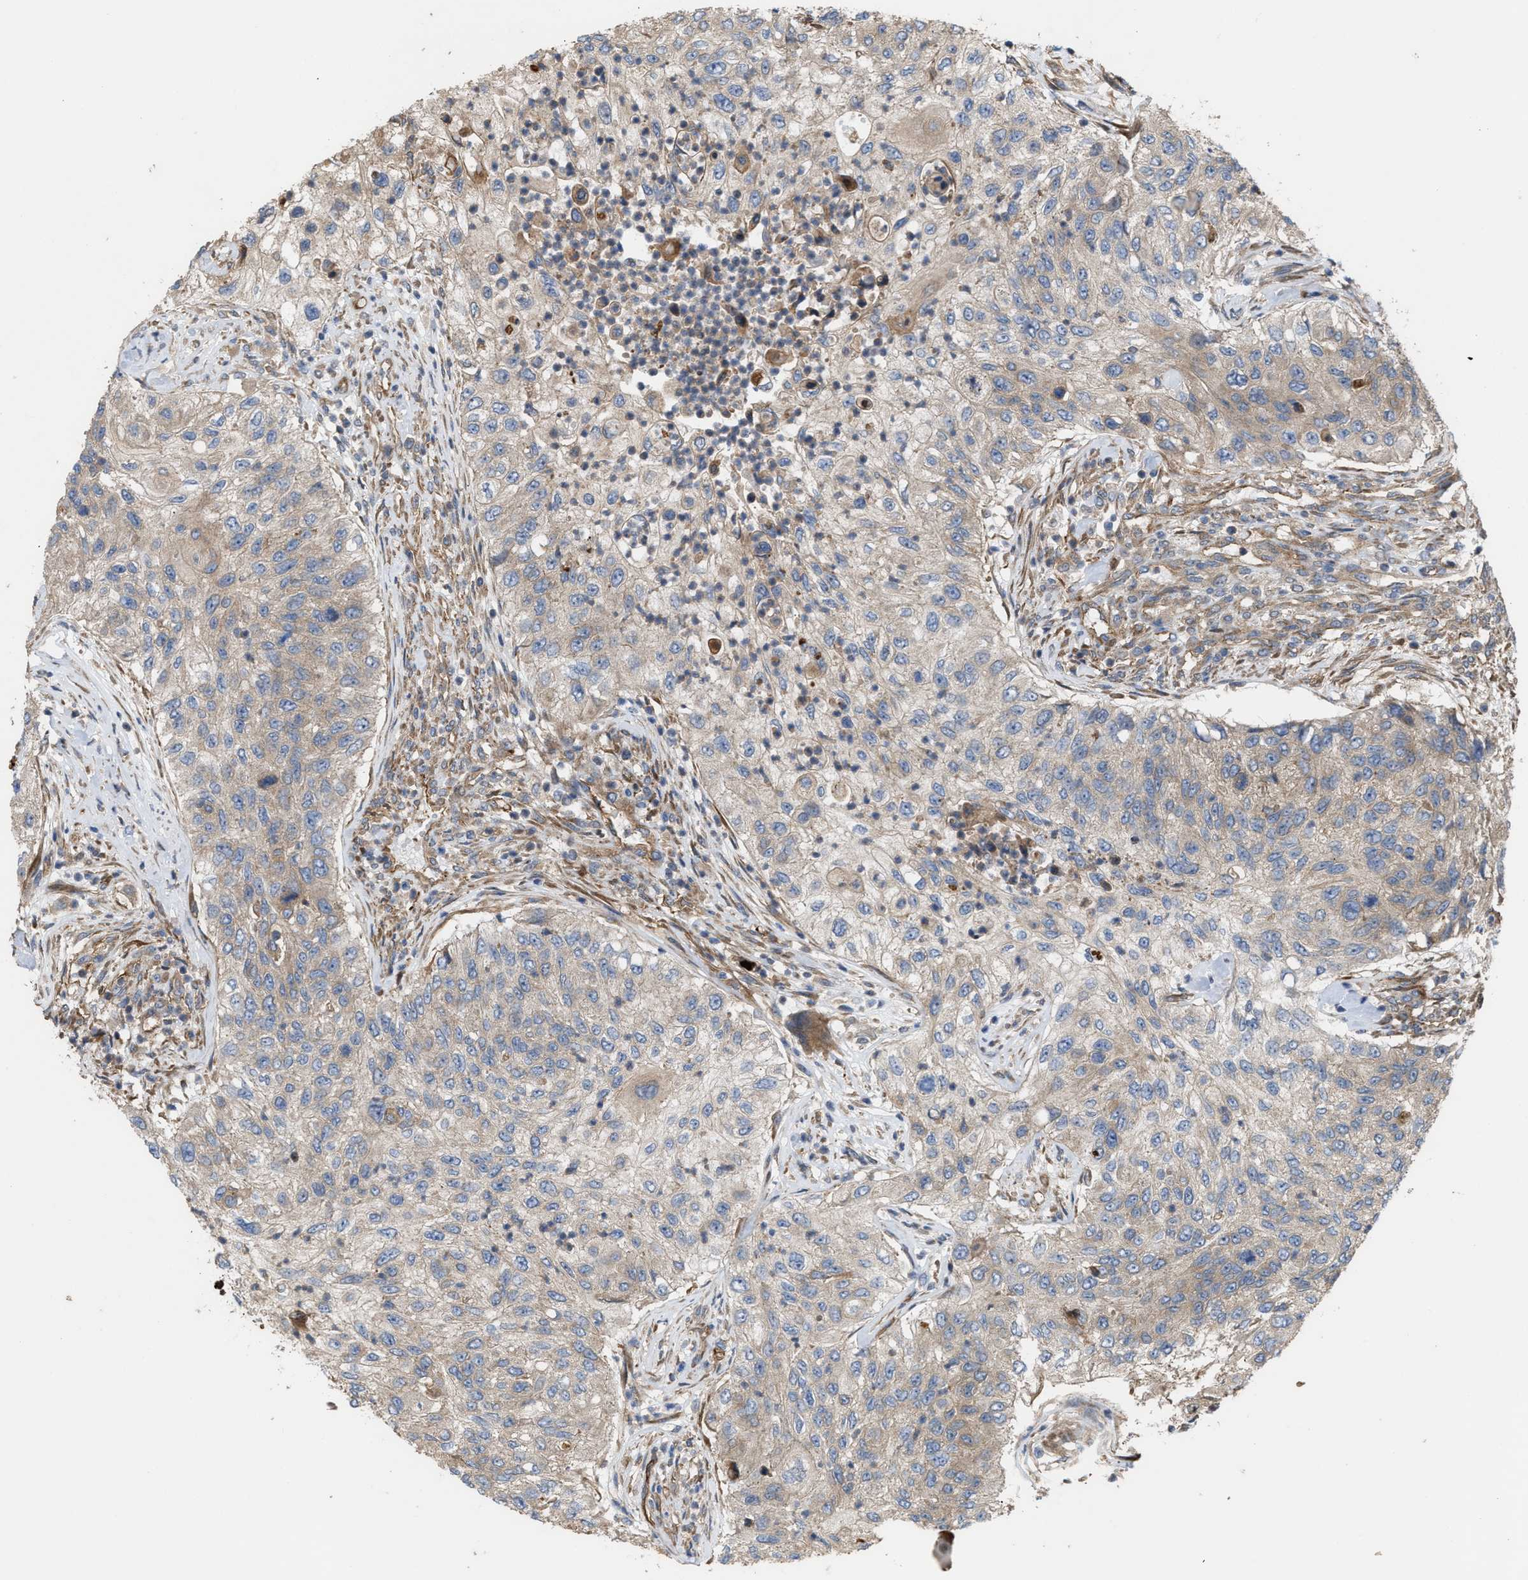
{"staining": {"intensity": "weak", "quantity": "<25%", "location": "cytoplasmic/membranous"}, "tissue": "urothelial cancer", "cell_type": "Tumor cells", "image_type": "cancer", "snomed": [{"axis": "morphology", "description": "Urothelial carcinoma, High grade"}, {"axis": "topography", "description": "Urinary bladder"}], "caption": "High magnification brightfield microscopy of urothelial carcinoma (high-grade) stained with DAB (3,3'-diaminobenzidine) (brown) and counterstained with hematoxylin (blue): tumor cells show no significant positivity. The staining is performed using DAB (3,3'-diaminobenzidine) brown chromogen with nuclei counter-stained in using hematoxylin.", "gene": "EPS15L1", "patient": {"sex": "female", "age": 60}}